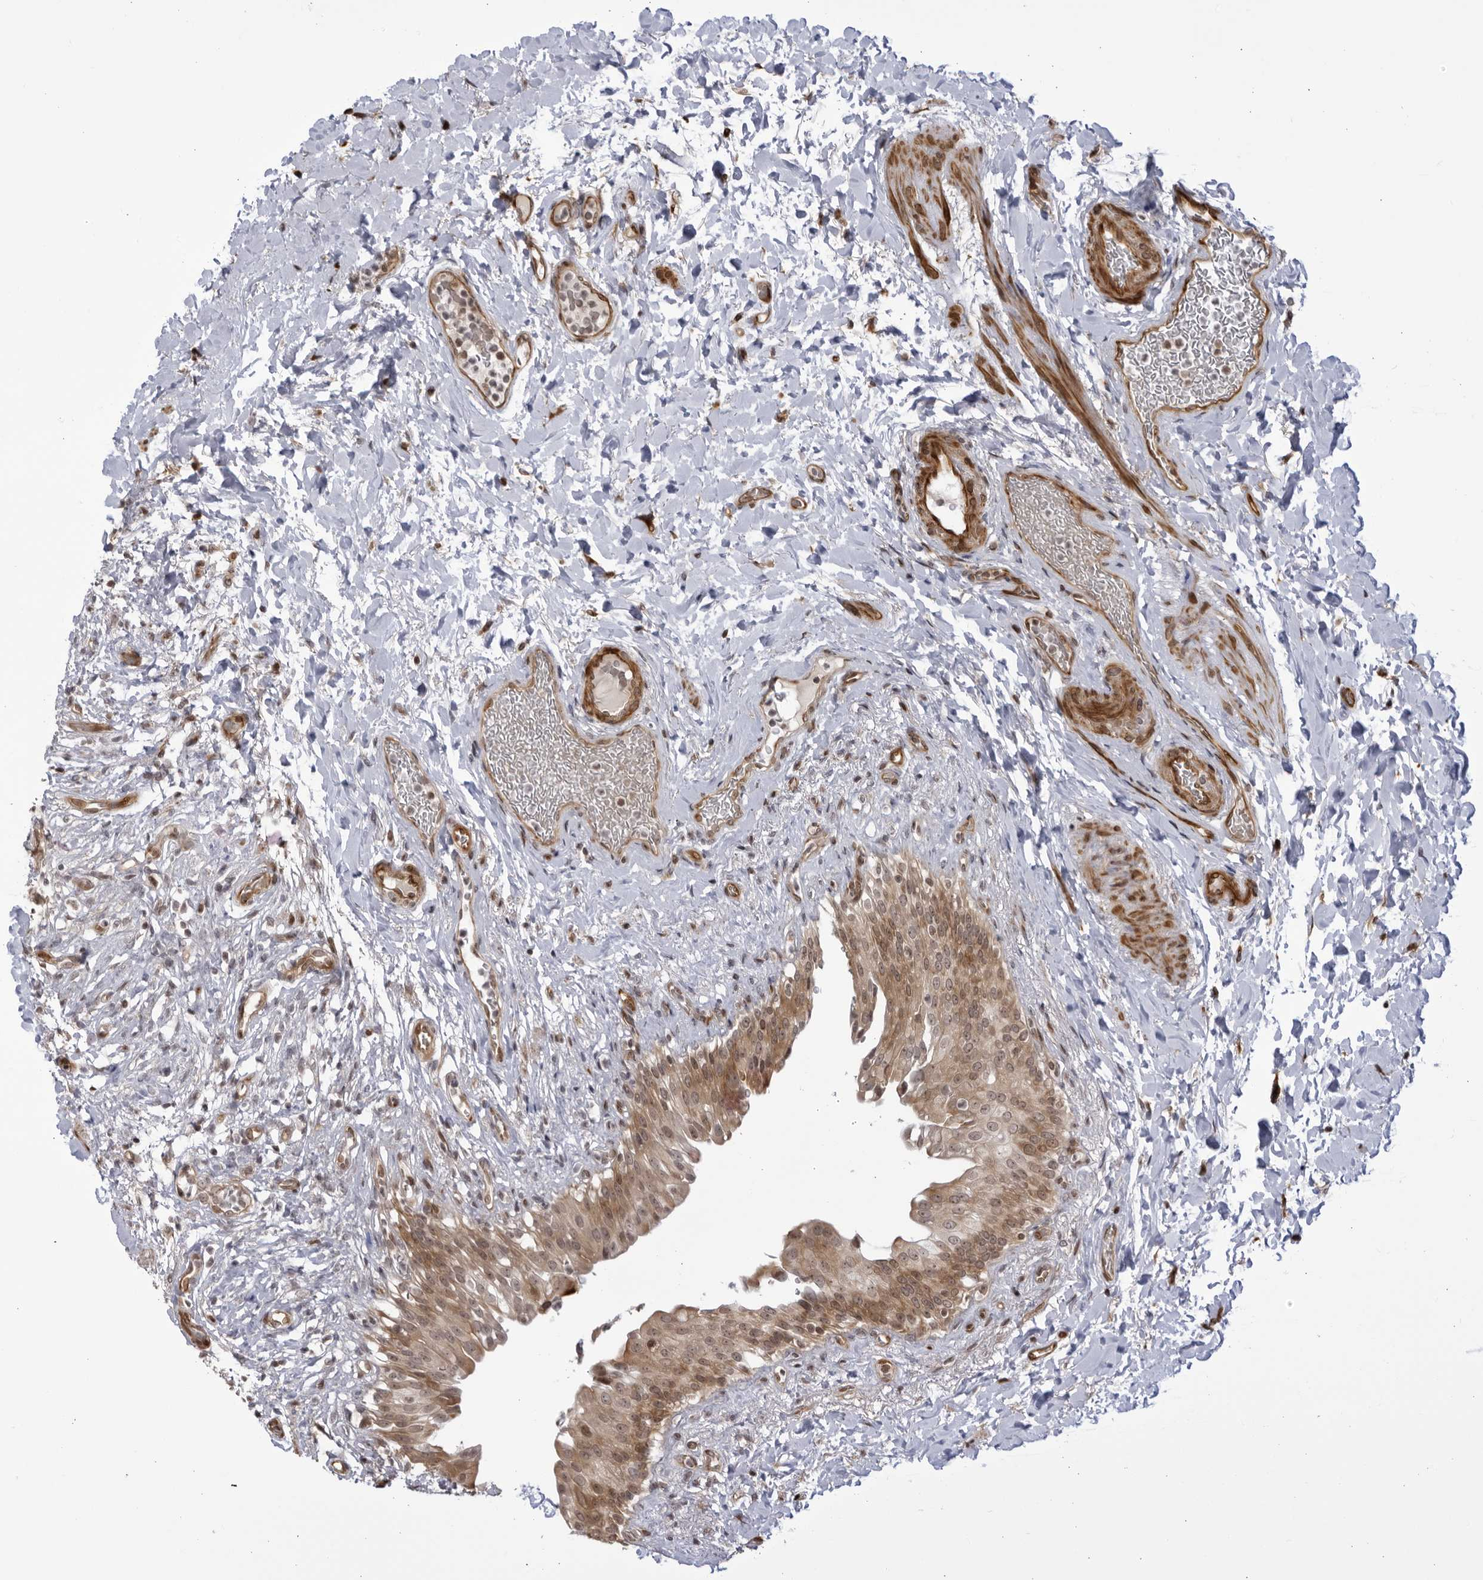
{"staining": {"intensity": "moderate", "quantity": "<25%", "location": "cytoplasmic/membranous"}, "tissue": "urinary bladder", "cell_type": "Urothelial cells", "image_type": "normal", "snomed": [{"axis": "morphology", "description": "Normal tissue, NOS"}, {"axis": "topography", "description": "Urinary bladder"}], "caption": "The photomicrograph exhibits immunohistochemical staining of benign urinary bladder. There is moderate cytoplasmic/membranous positivity is present in about <25% of urothelial cells. The protein of interest is stained brown, and the nuclei are stained in blue (DAB (3,3'-diaminobenzidine) IHC with brightfield microscopy, high magnification).", "gene": "CNBD1", "patient": {"sex": "female", "age": 60}}